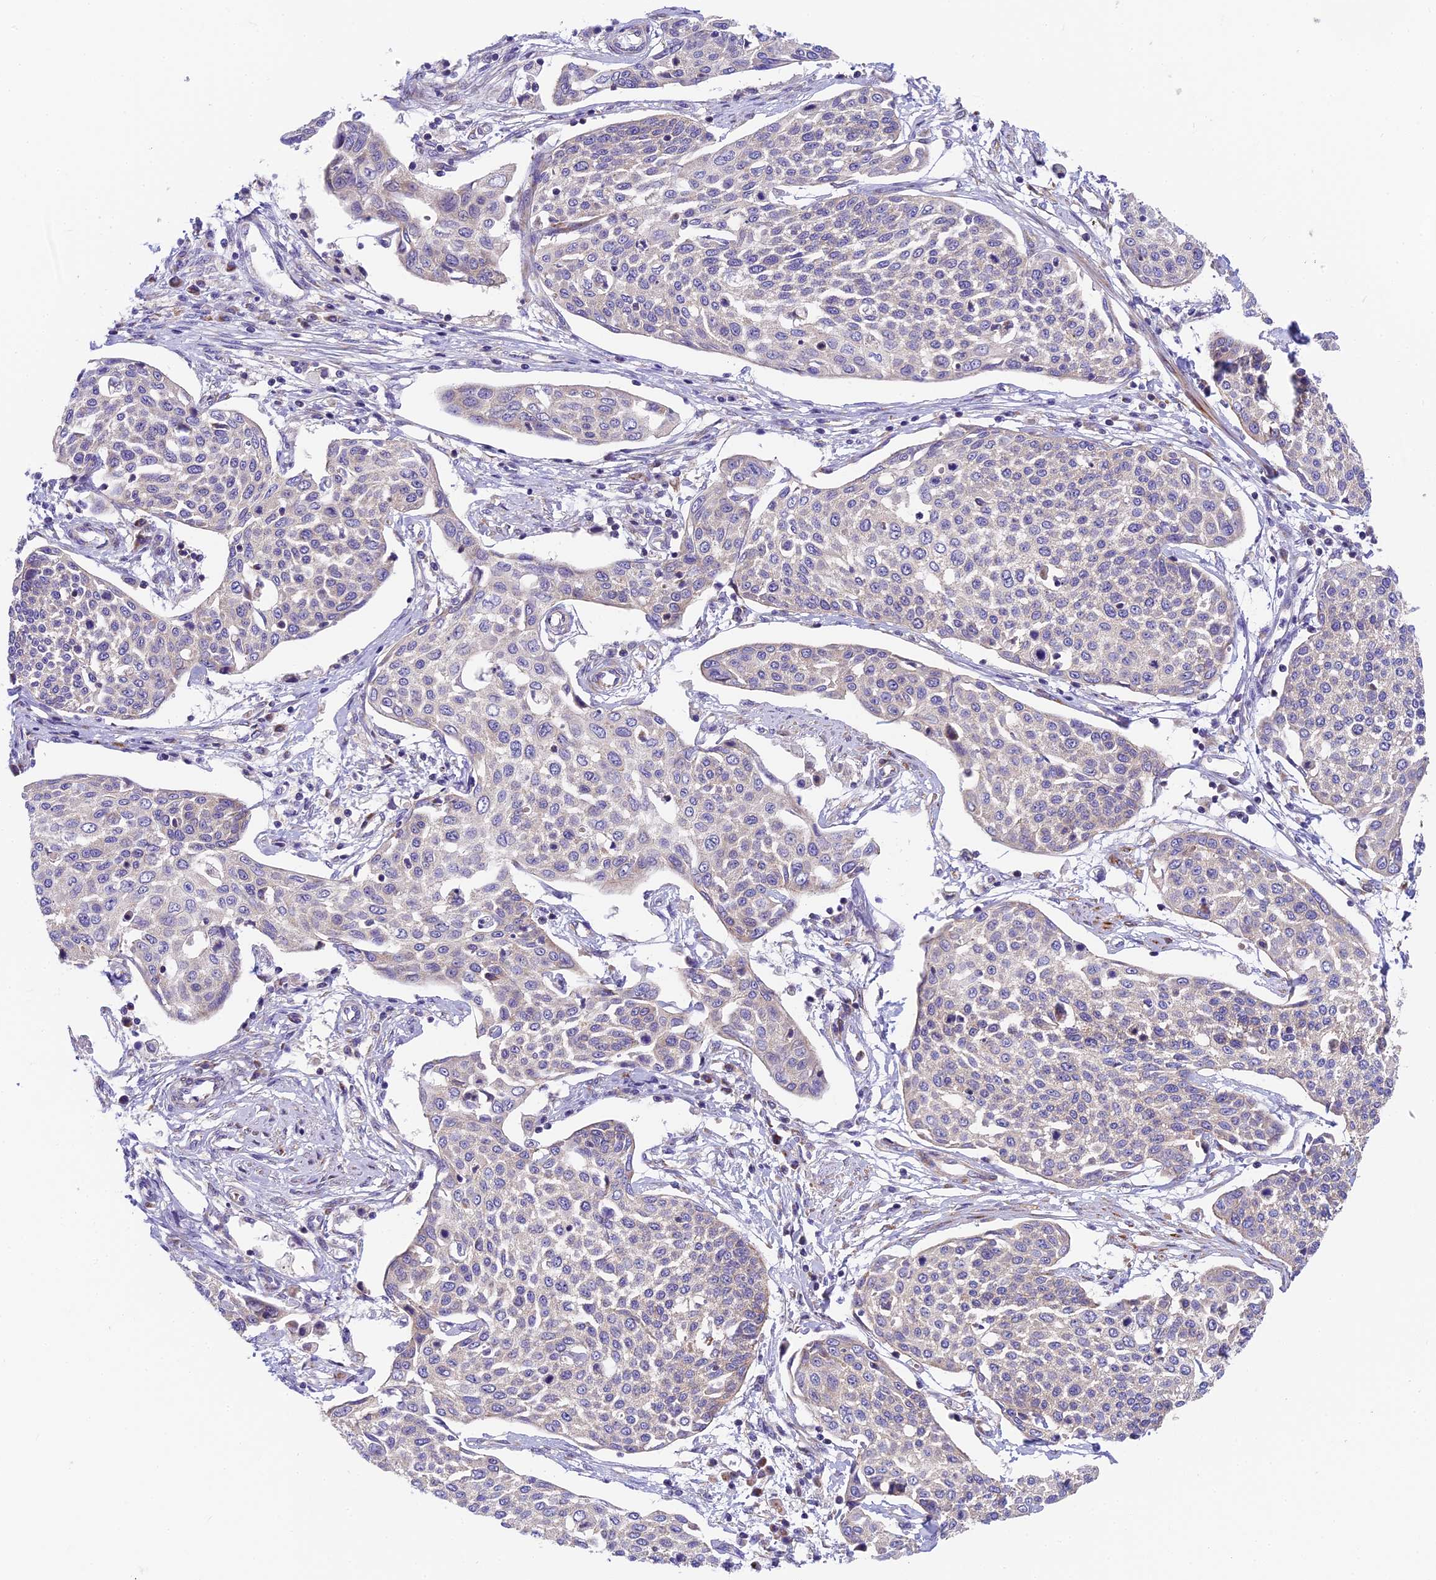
{"staining": {"intensity": "negative", "quantity": "none", "location": "none"}, "tissue": "cervical cancer", "cell_type": "Tumor cells", "image_type": "cancer", "snomed": [{"axis": "morphology", "description": "Squamous cell carcinoma, NOS"}, {"axis": "topography", "description": "Cervix"}], "caption": "Image shows no protein expression in tumor cells of squamous cell carcinoma (cervical) tissue.", "gene": "MRAS", "patient": {"sex": "female", "age": 34}}